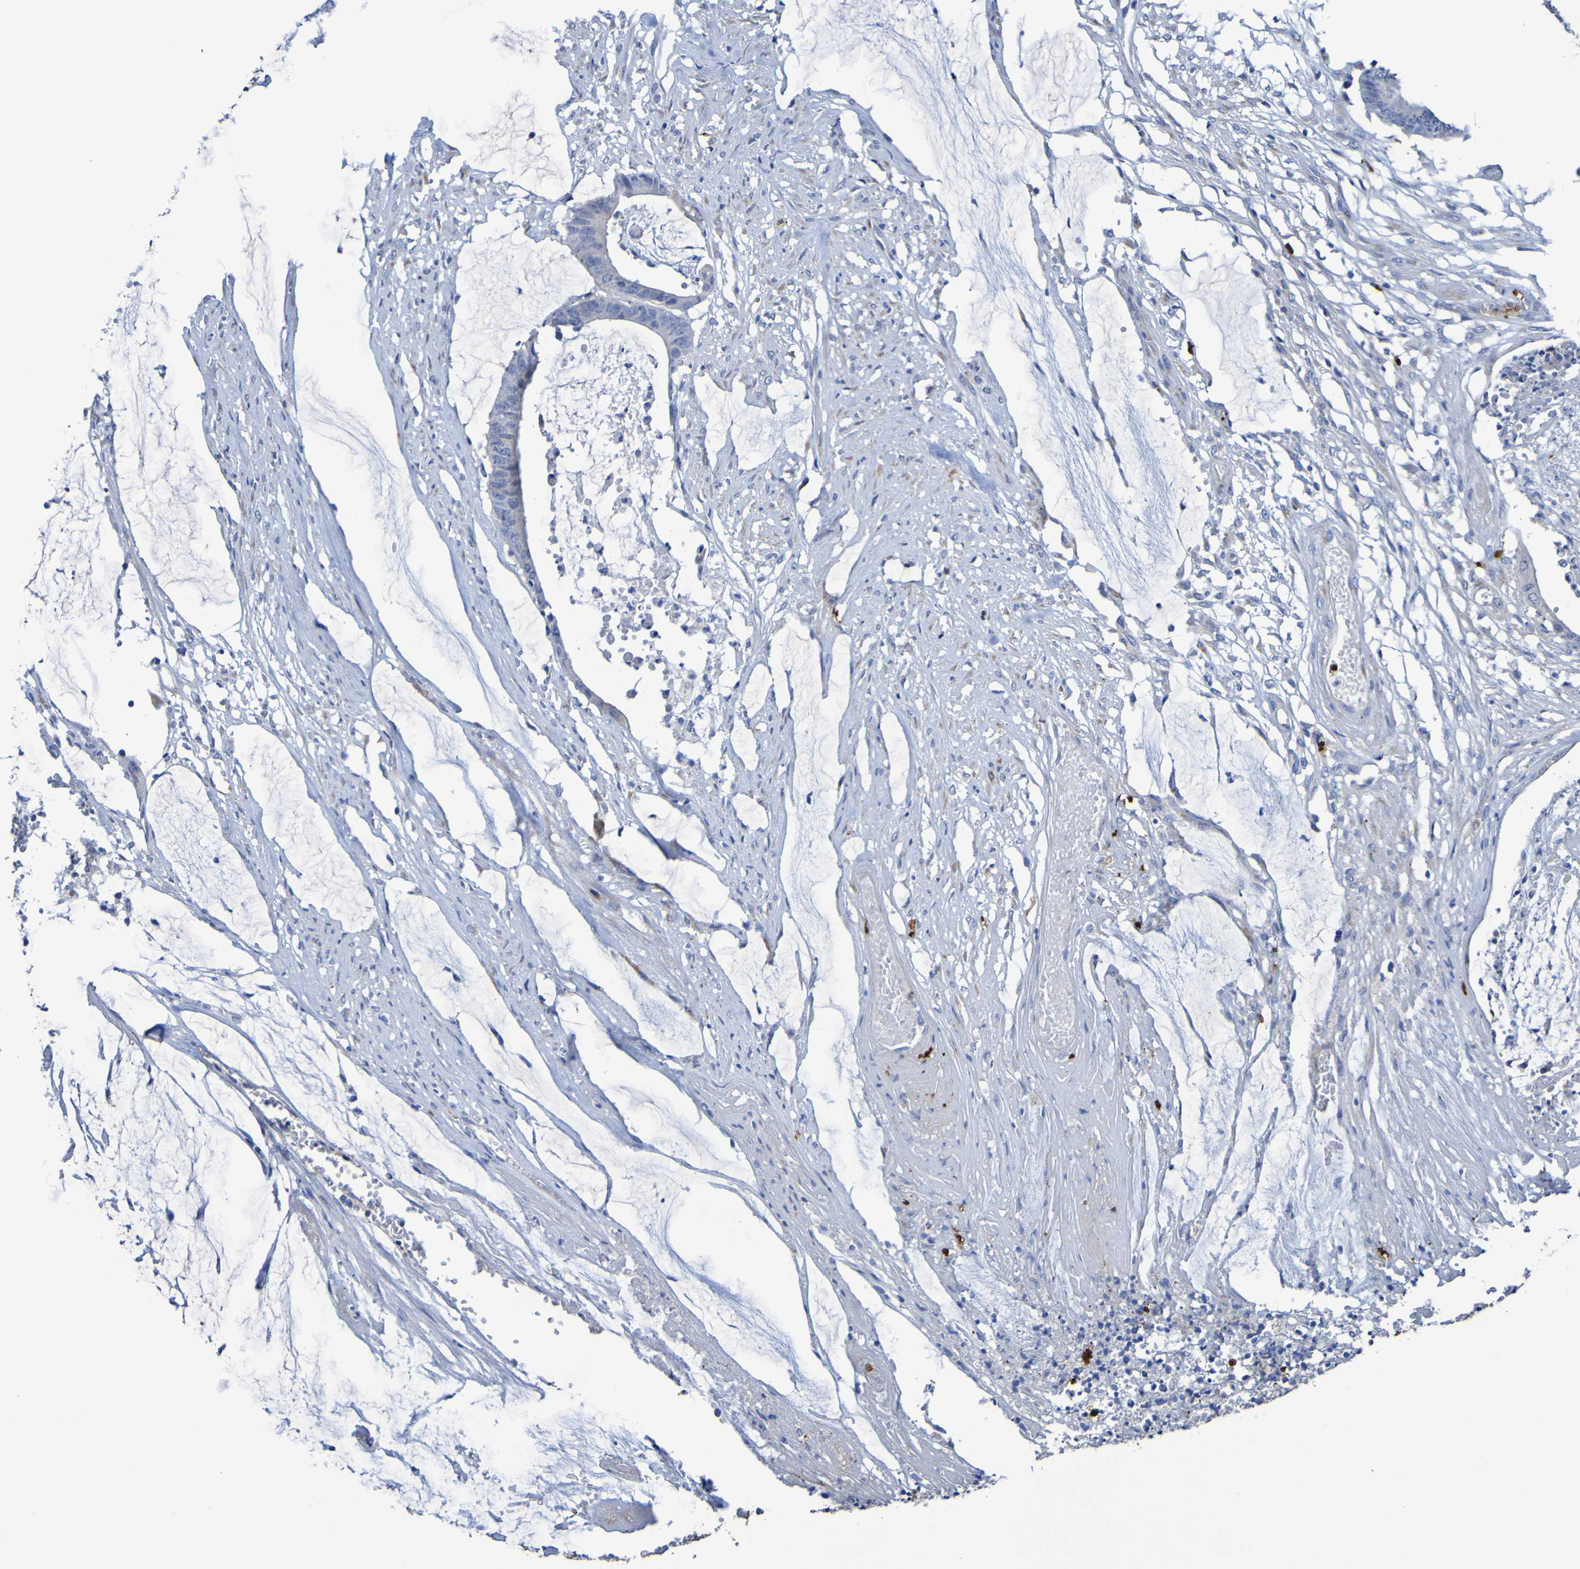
{"staining": {"intensity": "negative", "quantity": "none", "location": "none"}, "tissue": "colorectal cancer", "cell_type": "Tumor cells", "image_type": "cancer", "snomed": [{"axis": "morphology", "description": "Adenocarcinoma, NOS"}, {"axis": "topography", "description": "Rectum"}], "caption": "This micrograph is of colorectal cancer (adenocarcinoma) stained with immunohistochemistry (IHC) to label a protein in brown with the nuclei are counter-stained blue. There is no expression in tumor cells.", "gene": "C11orf24", "patient": {"sex": "female", "age": 66}}